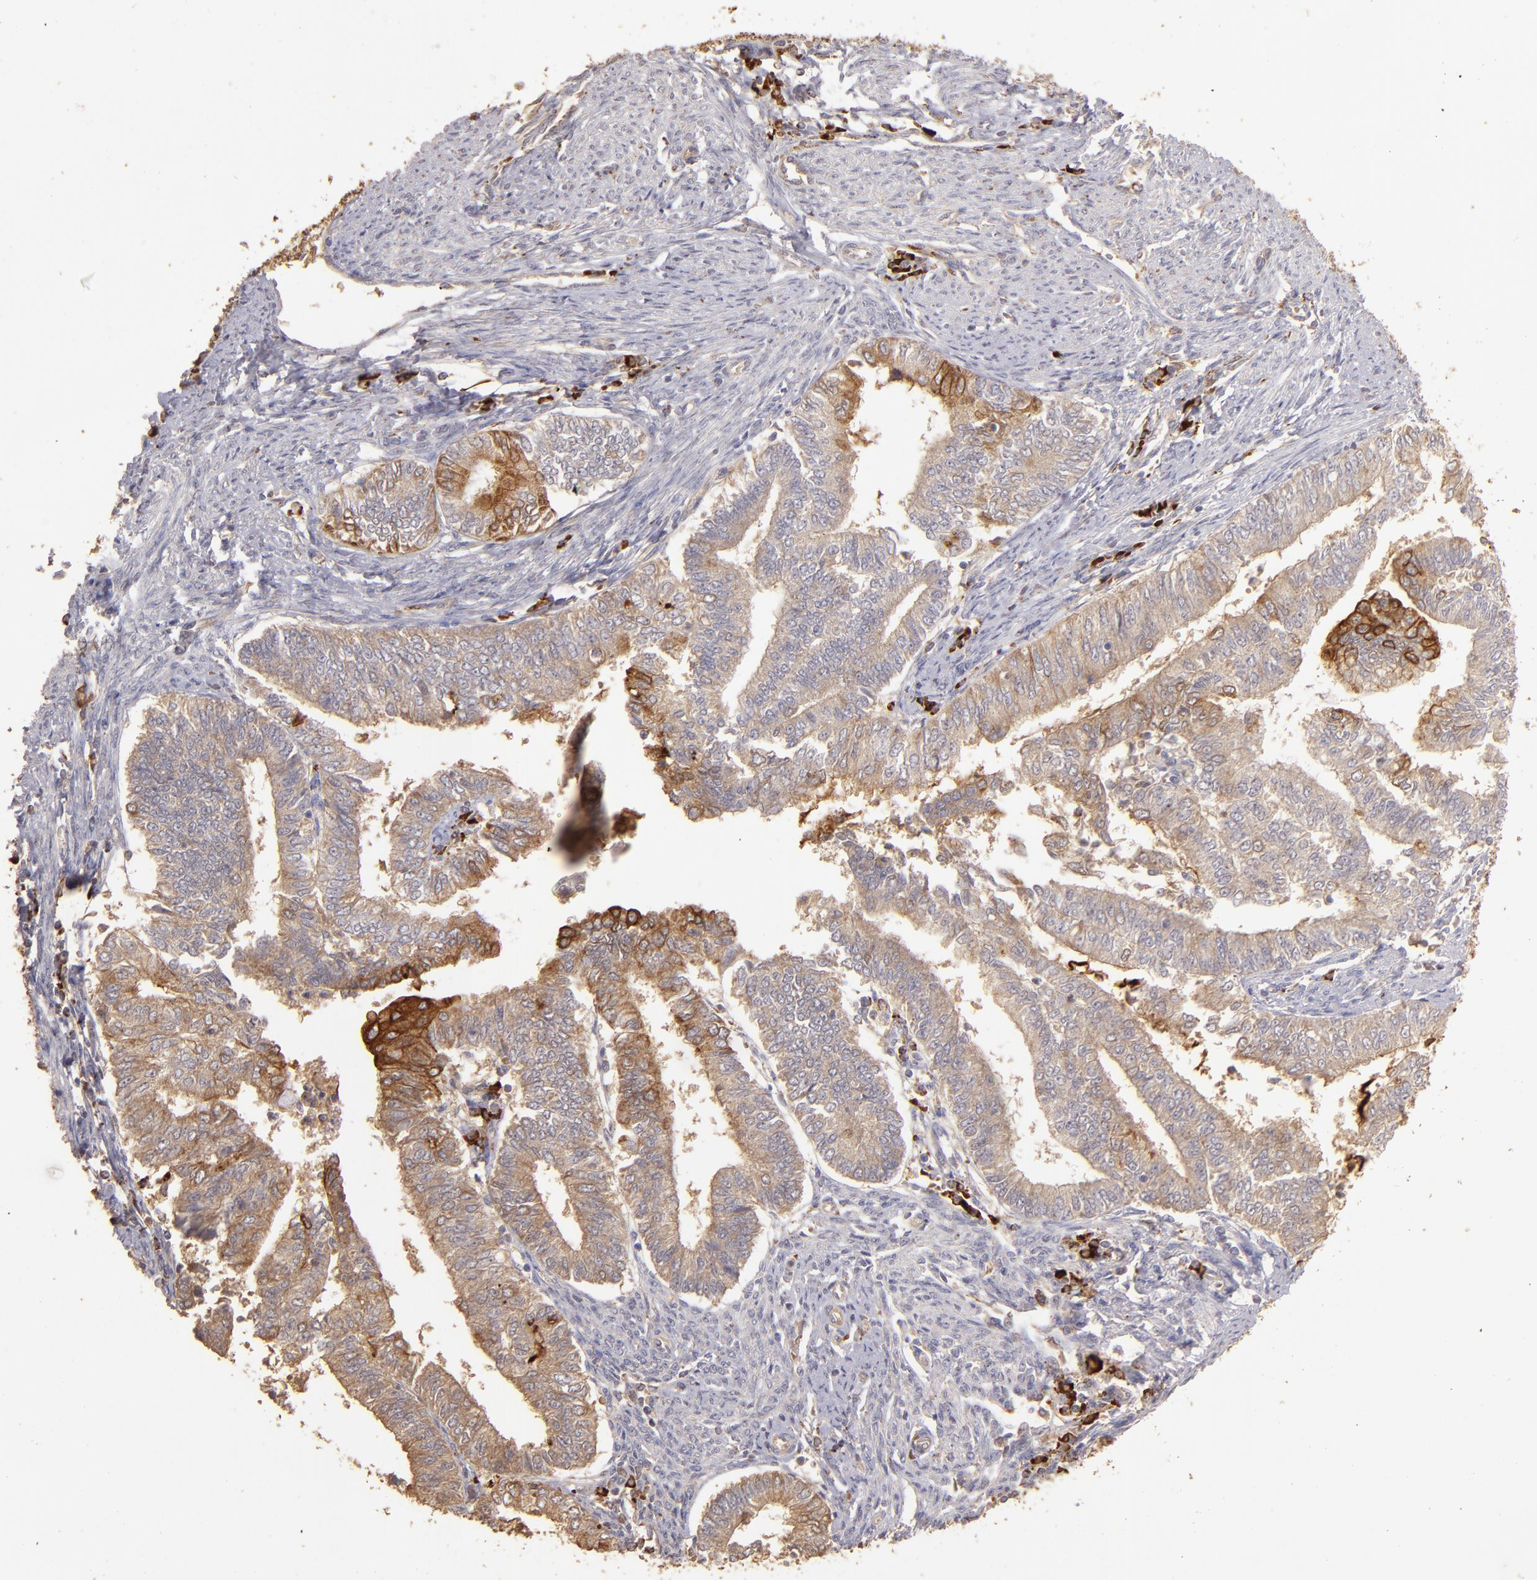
{"staining": {"intensity": "moderate", "quantity": ">75%", "location": "cytoplasmic/membranous"}, "tissue": "endometrial cancer", "cell_type": "Tumor cells", "image_type": "cancer", "snomed": [{"axis": "morphology", "description": "Adenocarcinoma, NOS"}, {"axis": "topography", "description": "Endometrium"}], "caption": "IHC (DAB) staining of endometrial adenocarcinoma shows moderate cytoplasmic/membranous protein staining in approximately >75% of tumor cells. (DAB IHC with brightfield microscopy, high magnification).", "gene": "SRRD", "patient": {"sex": "female", "age": 66}}